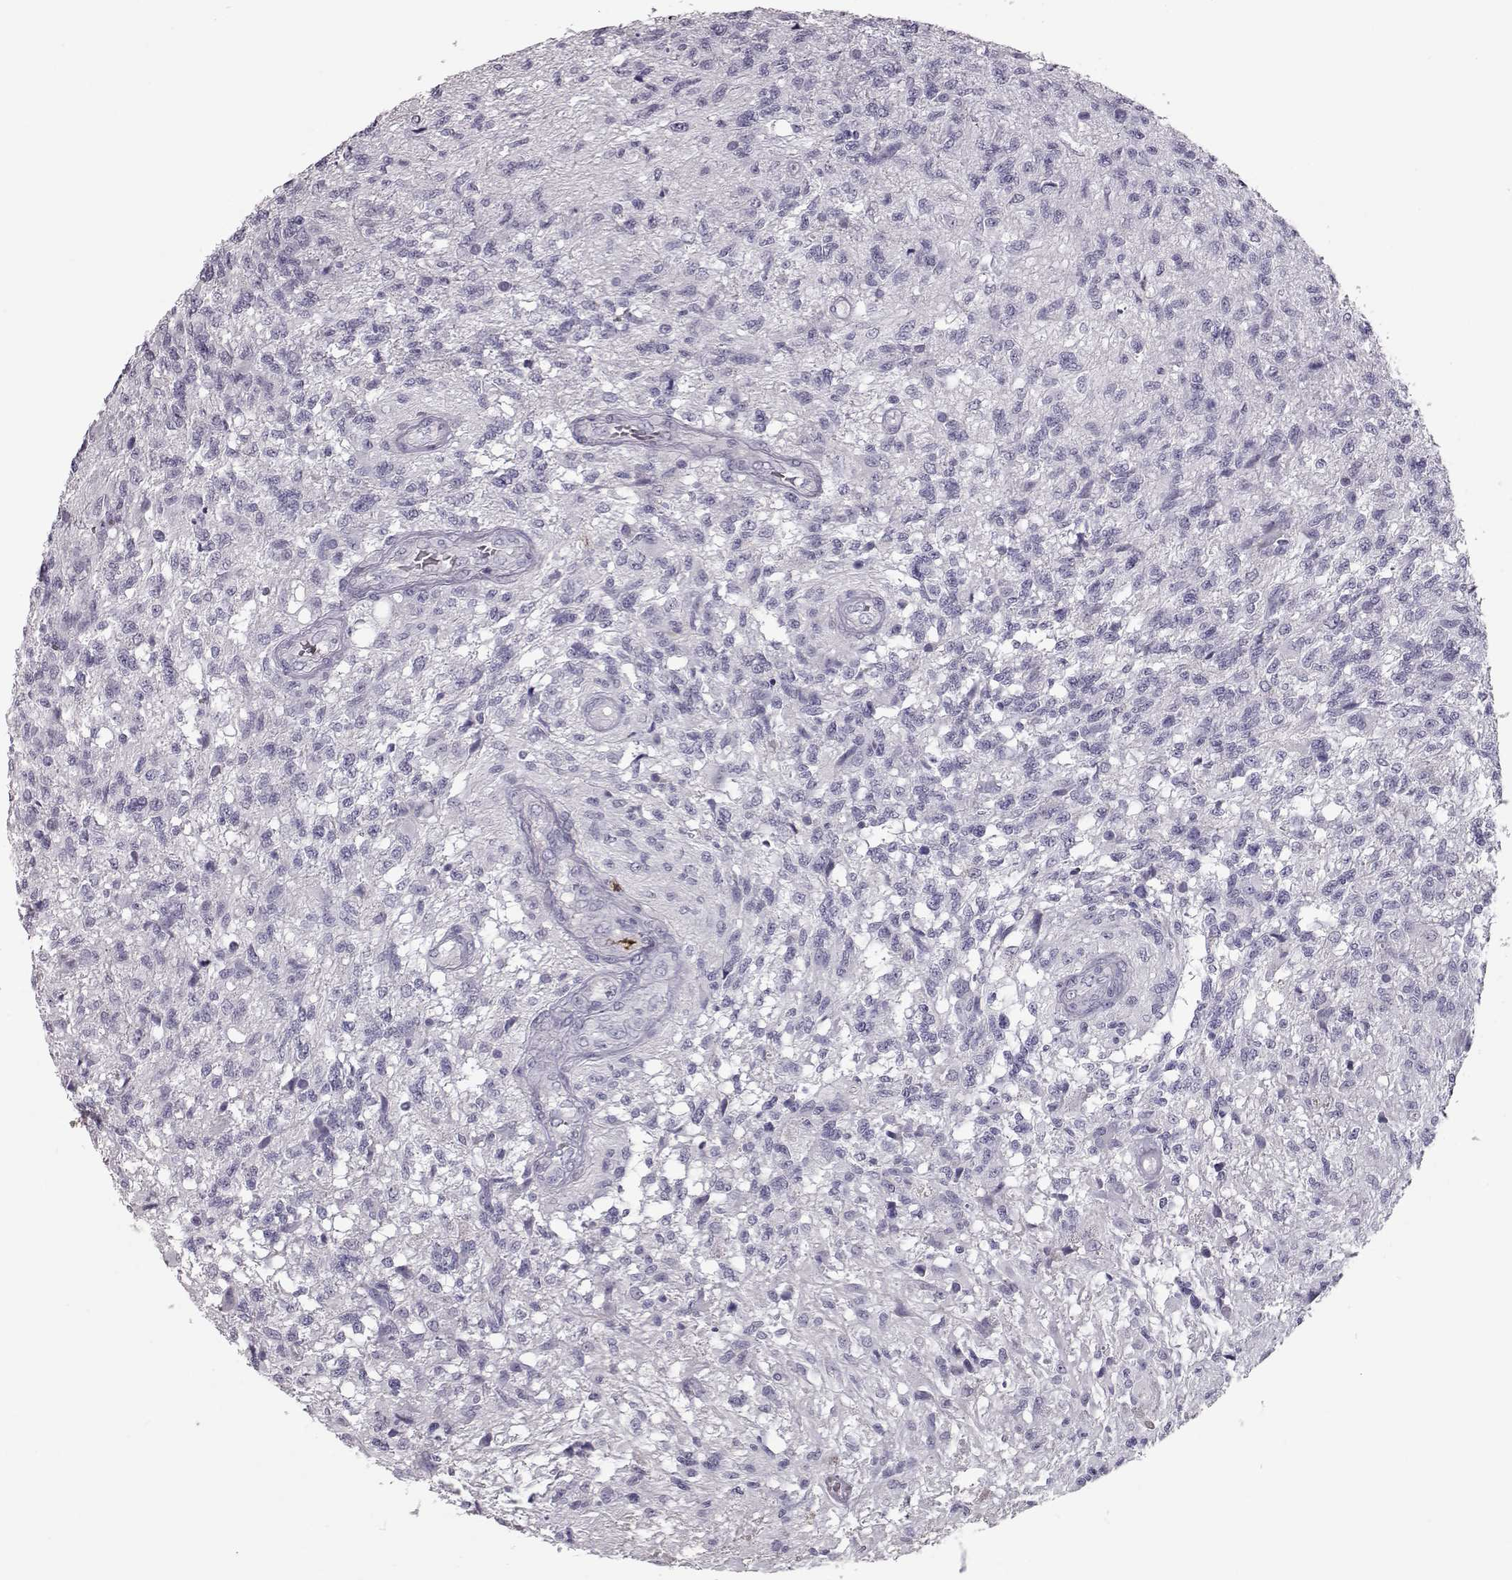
{"staining": {"intensity": "negative", "quantity": "none", "location": "none"}, "tissue": "glioma", "cell_type": "Tumor cells", "image_type": "cancer", "snomed": [{"axis": "morphology", "description": "Glioma, malignant, High grade"}, {"axis": "topography", "description": "Brain"}], "caption": "IHC photomicrograph of glioma stained for a protein (brown), which reveals no expression in tumor cells.", "gene": "CCL19", "patient": {"sex": "male", "age": 56}}